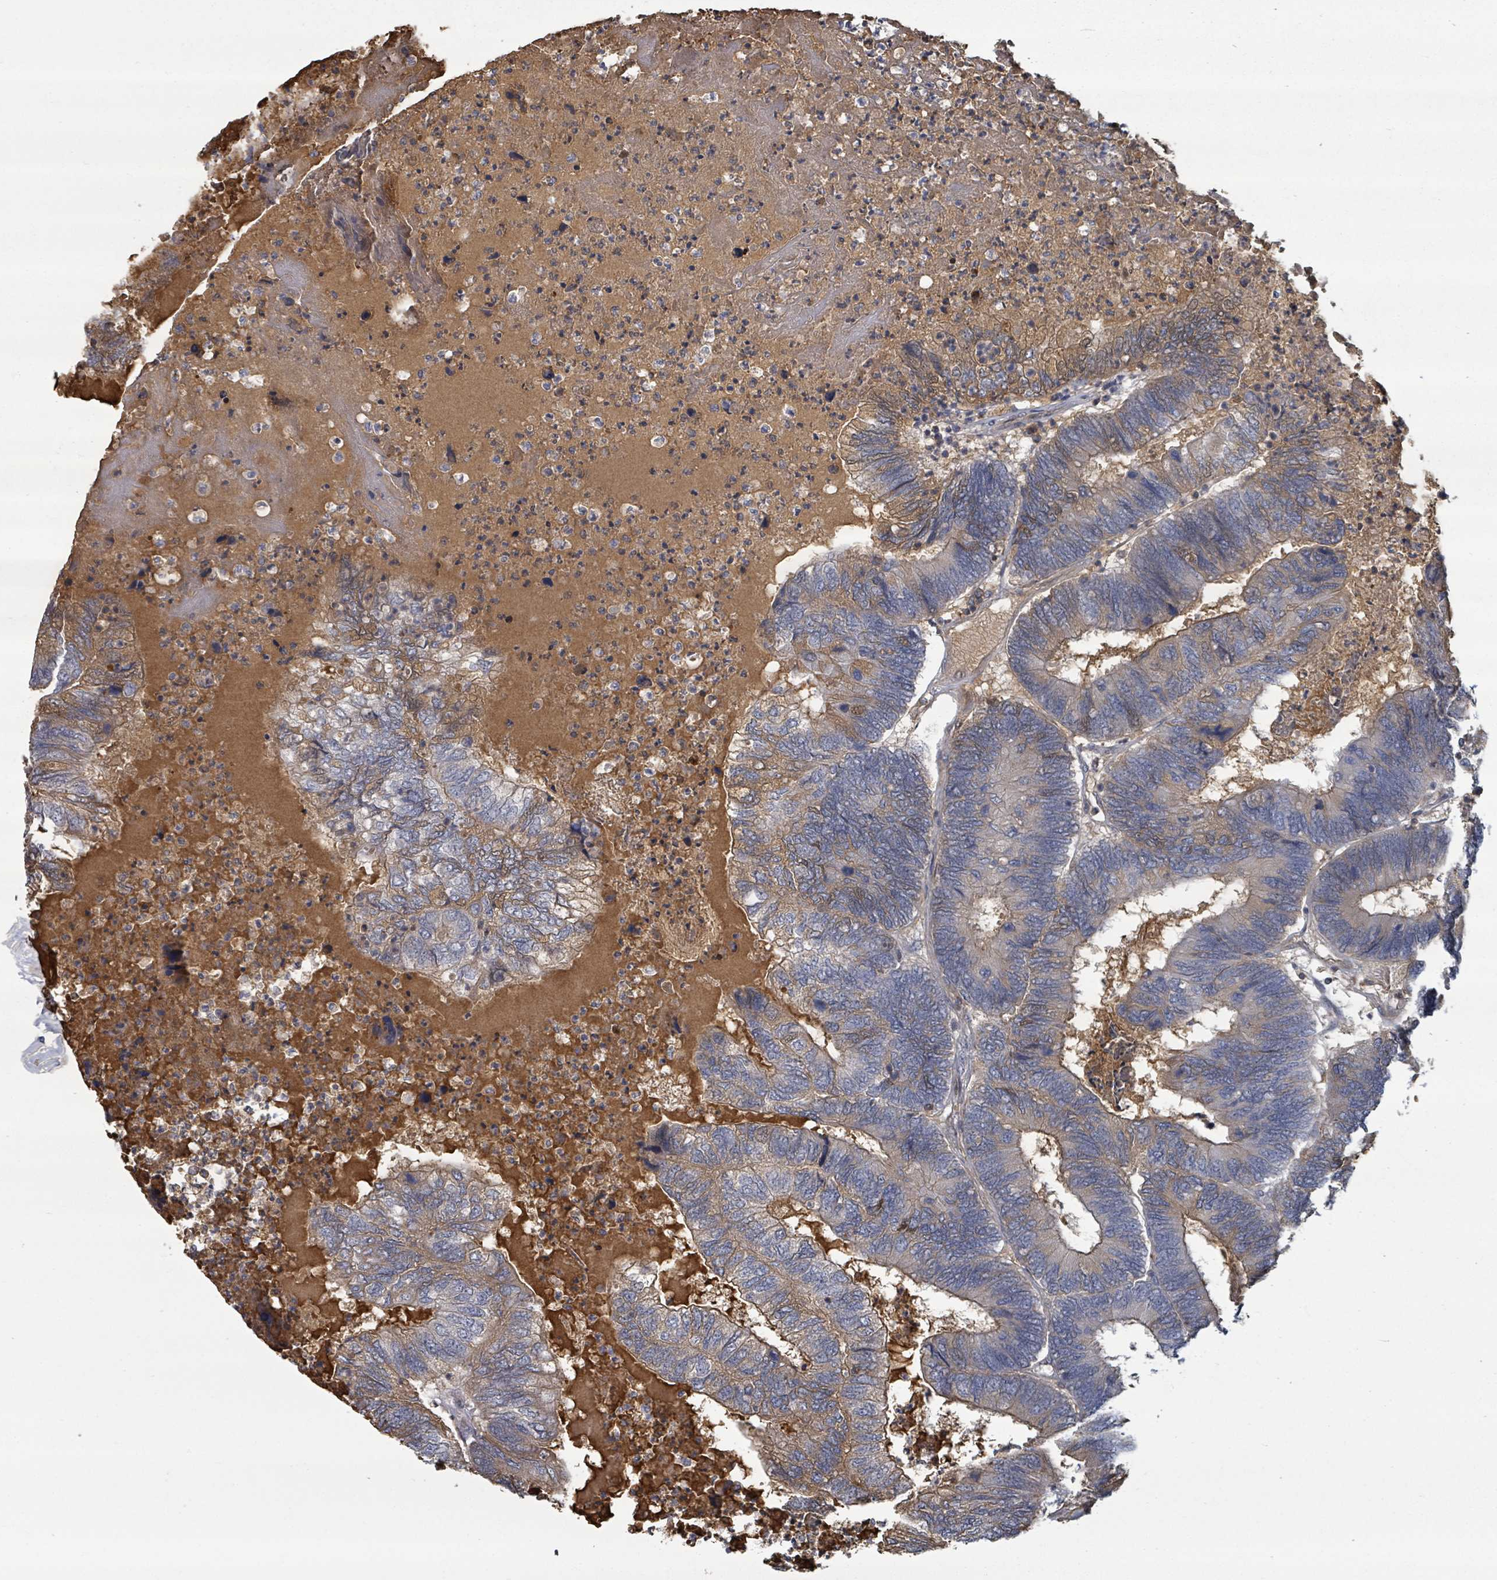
{"staining": {"intensity": "weak", "quantity": "<25%", "location": "cytoplasmic/membranous"}, "tissue": "colorectal cancer", "cell_type": "Tumor cells", "image_type": "cancer", "snomed": [{"axis": "morphology", "description": "Adenocarcinoma, NOS"}, {"axis": "topography", "description": "Colon"}], "caption": "DAB immunohistochemical staining of colorectal cancer shows no significant expression in tumor cells.", "gene": "GABBR1", "patient": {"sex": "female", "age": 67}}